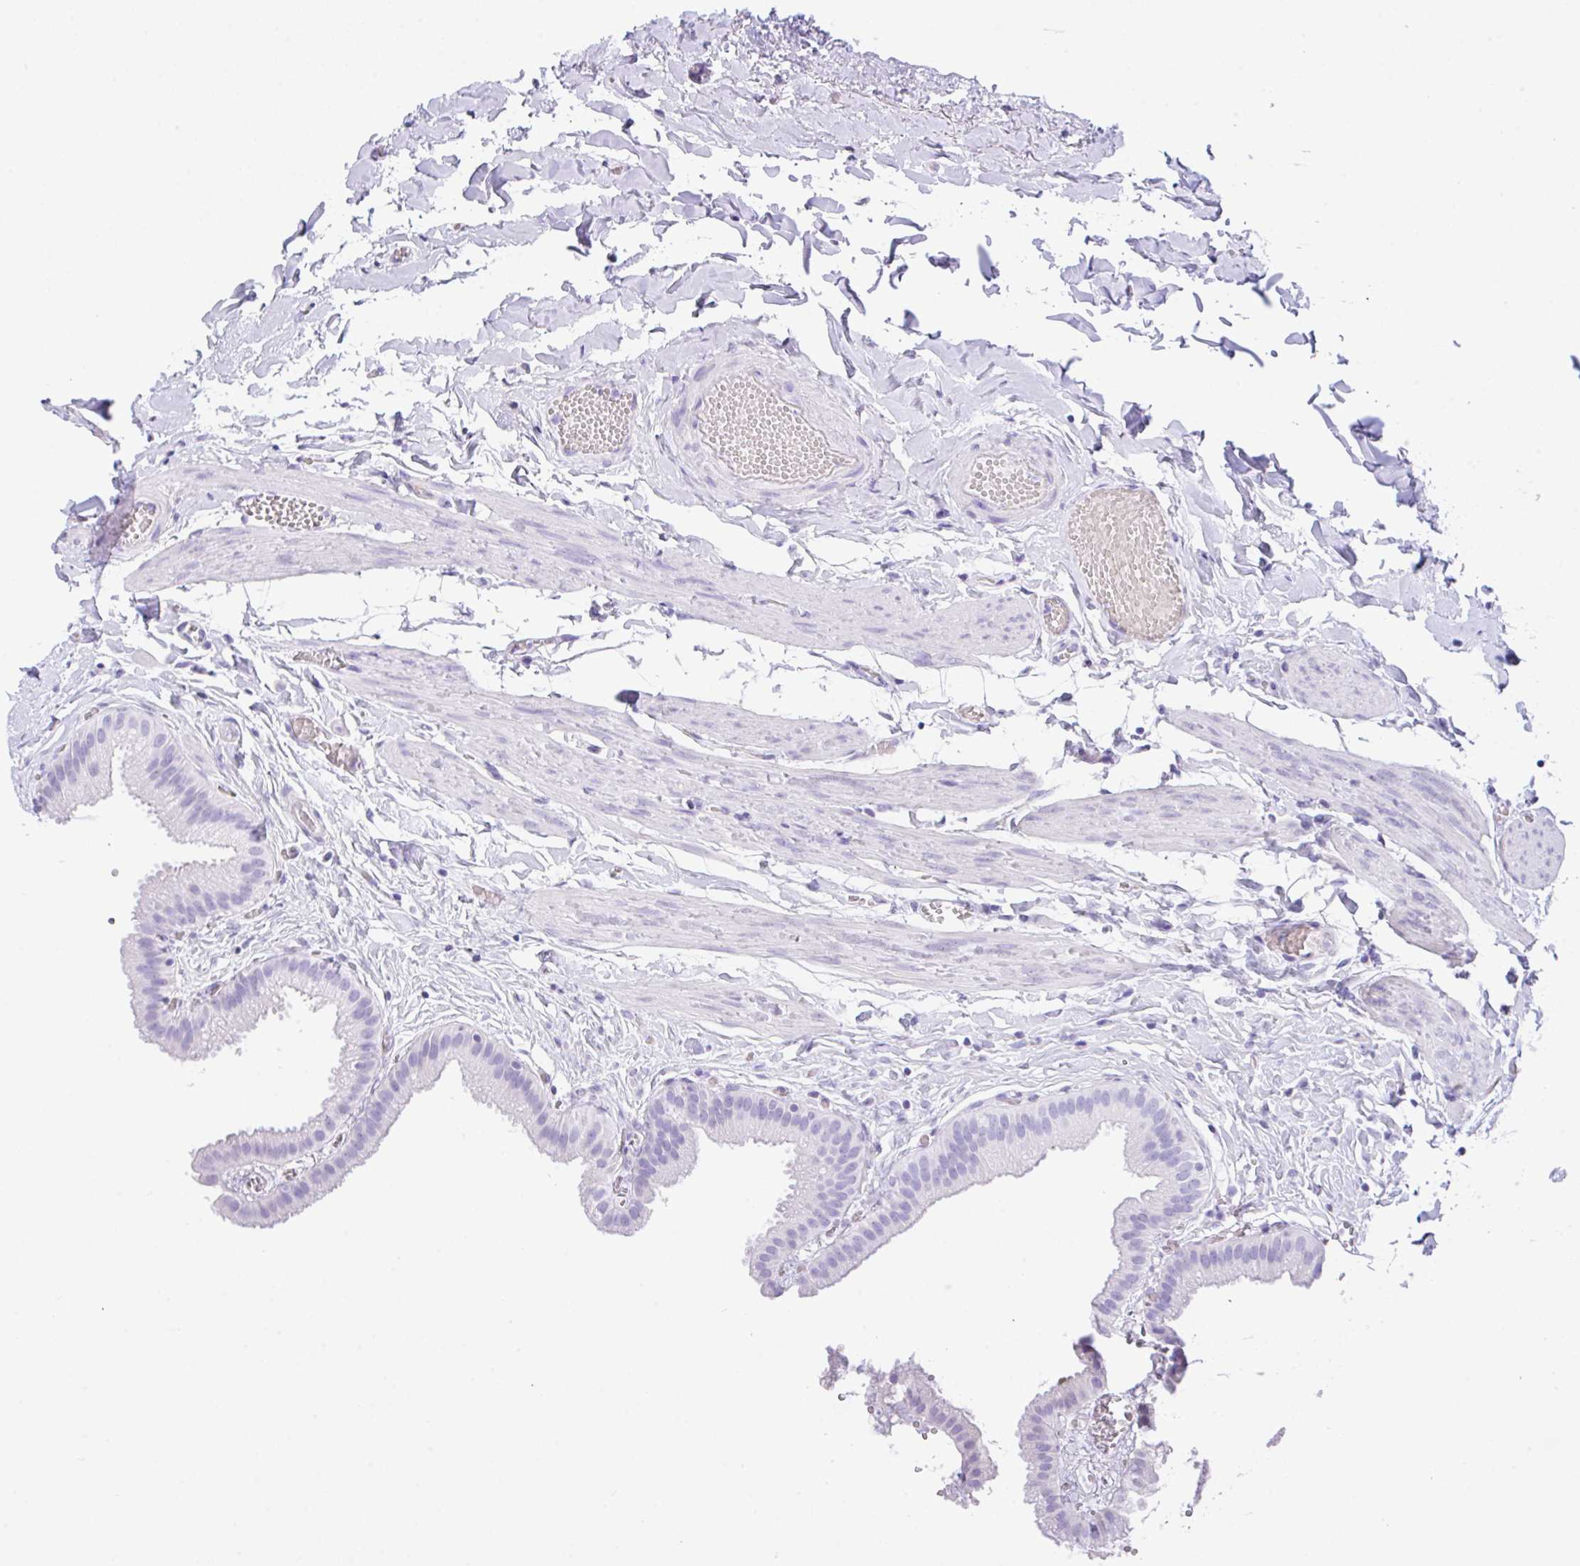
{"staining": {"intensity": "negative", "quantity": "none", "location": "none"}, "tissue": "gallbladder", "cell_type": "Glandular cells", "image_type": "normal", "snomed": [{"axis": "morphology", "description": "Normal tissue, NOS"}, {"axis": "topography", "description": "Gallbladder"}], "caption": "High power microscopy histopathology image of an immunohistochemistry histopathology image of benign gallbladder, revealing no significant staining in glandular cells.", "gene": "NDUFAF8", "patient": {"sex": "female", "age": 63}}